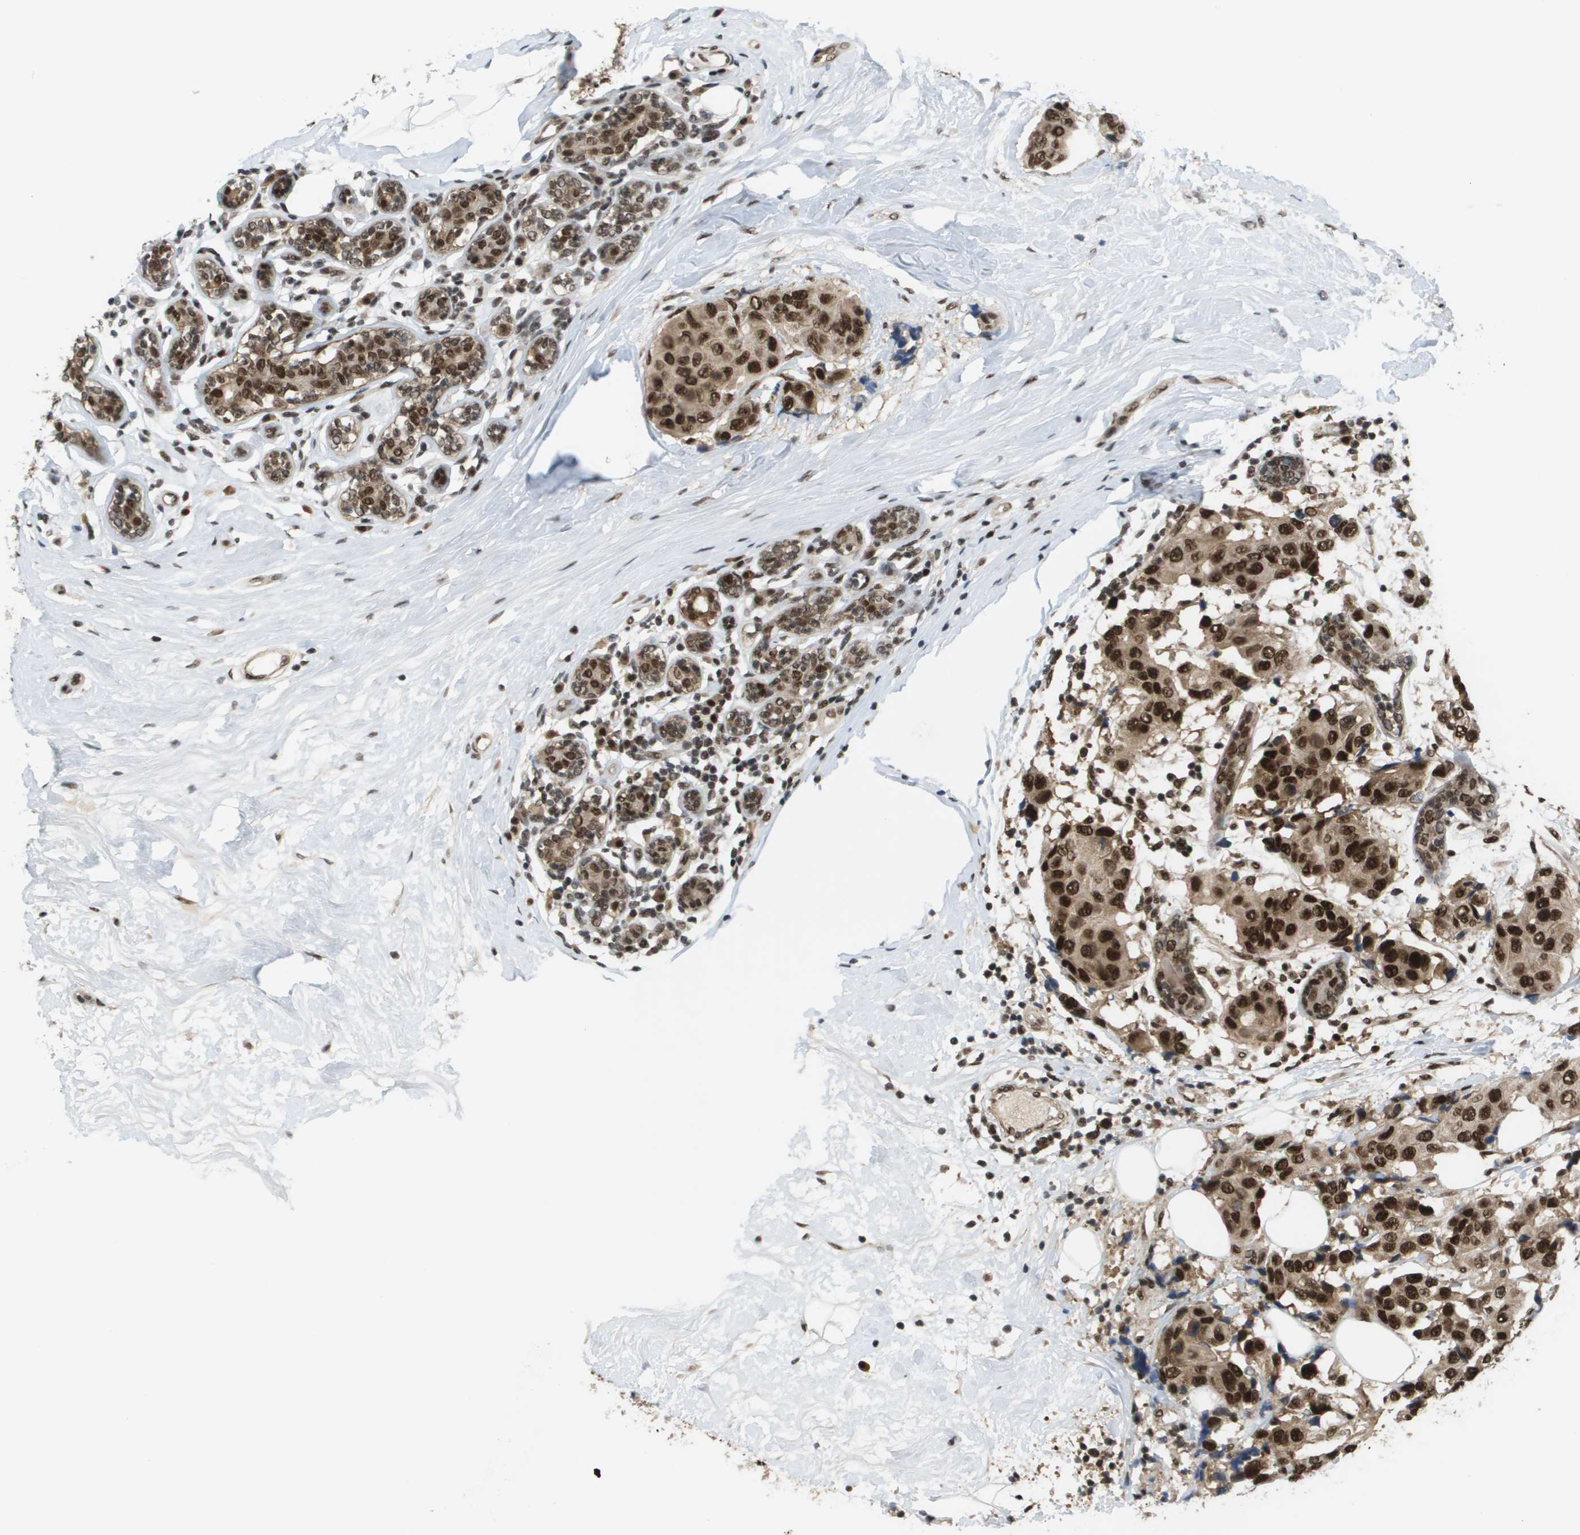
{"staining": {"intensity": "strong", "quantity": ">75%", "location": "cytoplasmic/membranous,nuclear"}, "tissue": "breast cancer", "cell_type": "Tumor cells", "image_type": "cancer", "snomed": [{"axis": "morphology", "description": "Normal tissue, NOS"}, {"axis": "morphology", "description": "Duct carcinoma"}, {"axis": "topography", "description": "Breast"}], "caption": "The immunohistochemical stain highlights strong cytoplasmic/membranous and nuclear staining in tumor cells of intraductal carcinoma (breast) tissue.", "gene": "PRCC", "patient": {"sex": "female", "age": 39}}